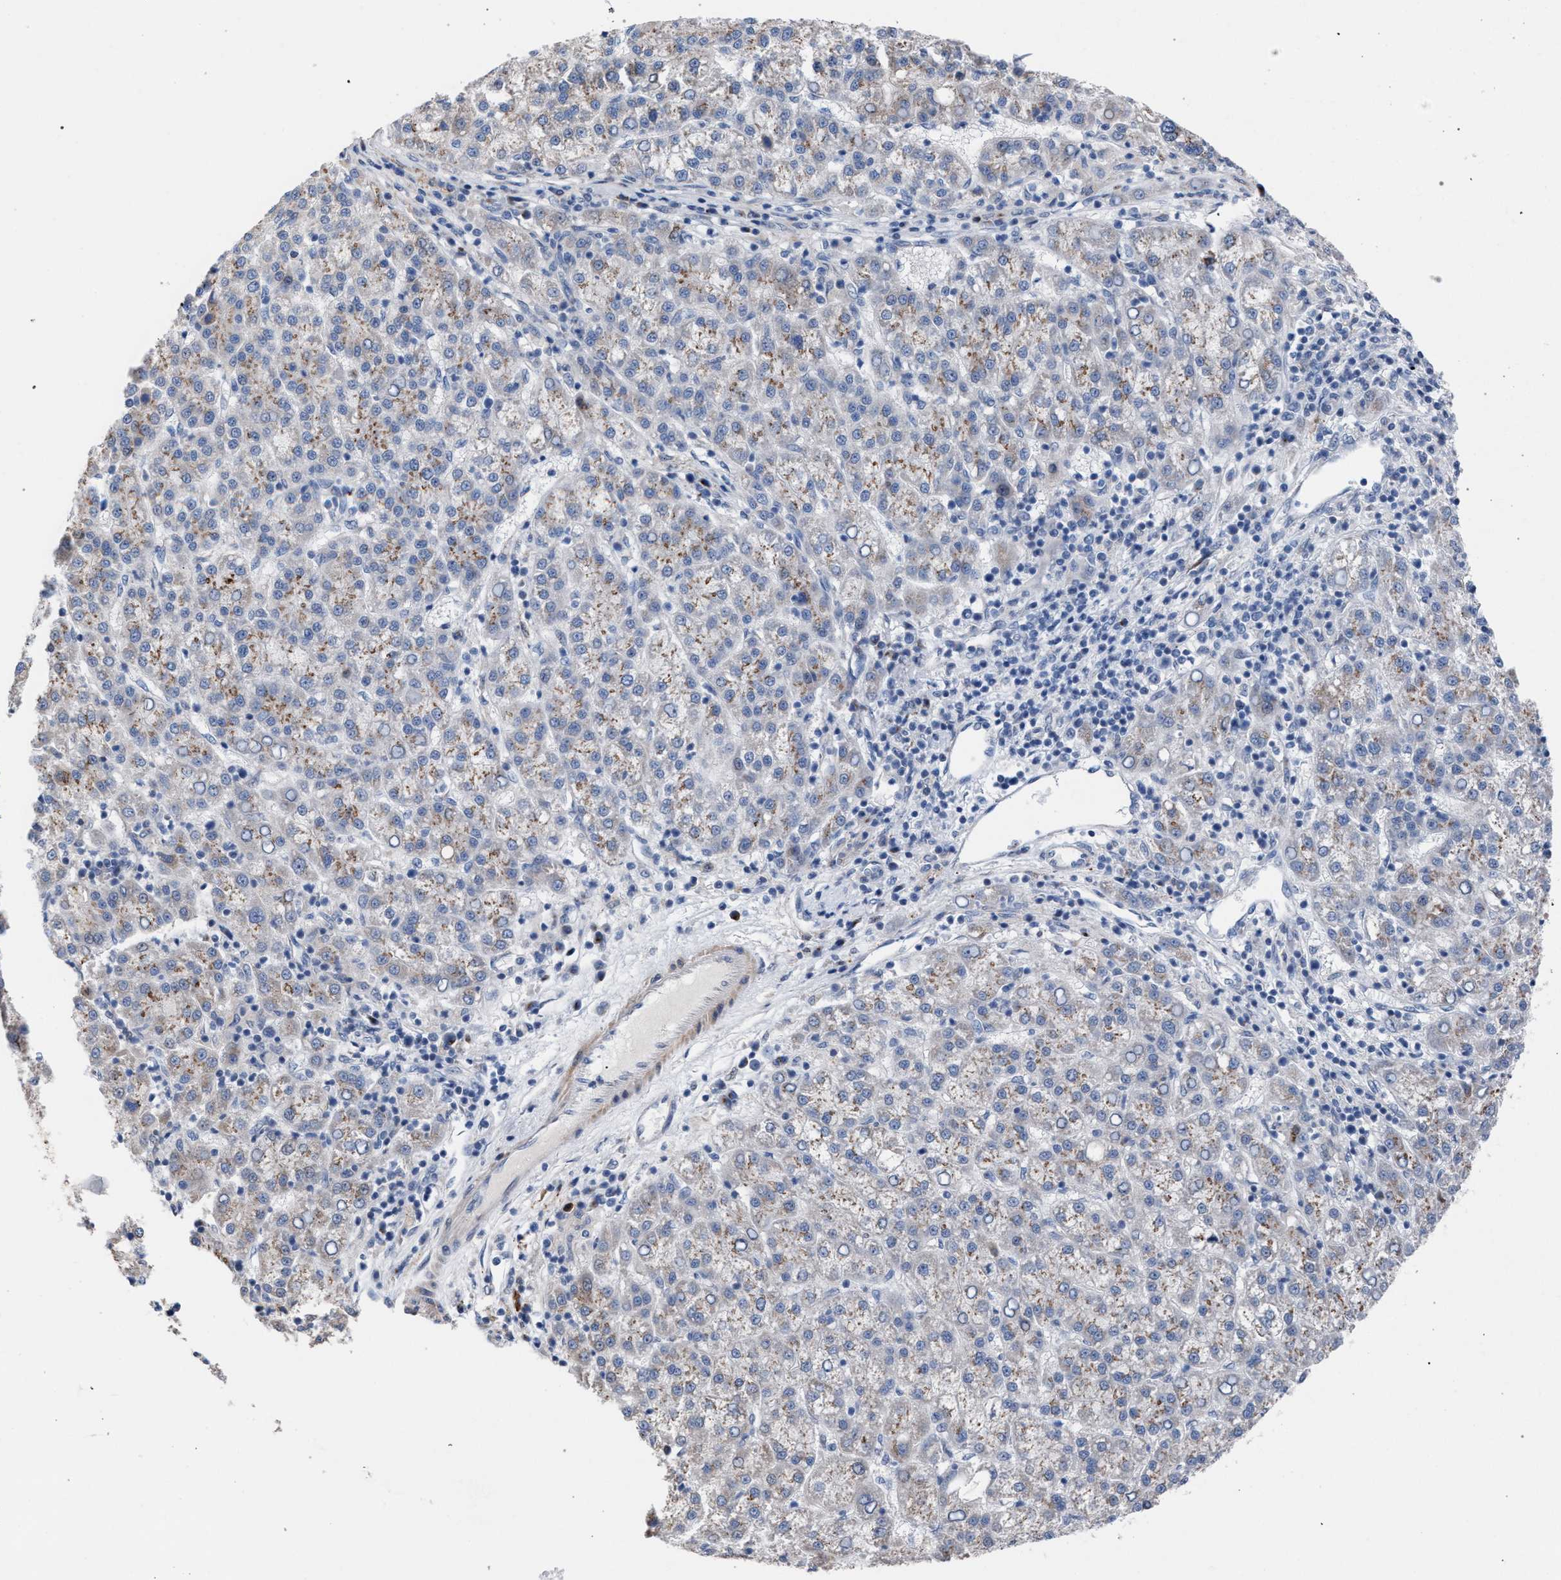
{"staining": {"intensity": "weak", "quantity": ">75%", "location": "cytoplasmic/membranous"}, "tissue": "liver cancer", "cell_type": "Tumor cells", "image_type": "cancer", "snomed": [{"axis": "morphology", "description": "Carcinoma, Hepatocellular, NOS"}, {"axis": "topography", "description": "Liver"}], "caption": "Immunohistochemical staining of human liver cancer shows low levels of weak cytoplasmic/membranous positivity in approximately >75% of tumor cells.", "gene": "RNF135", "patient": {"sex": "female", "age": 58}}